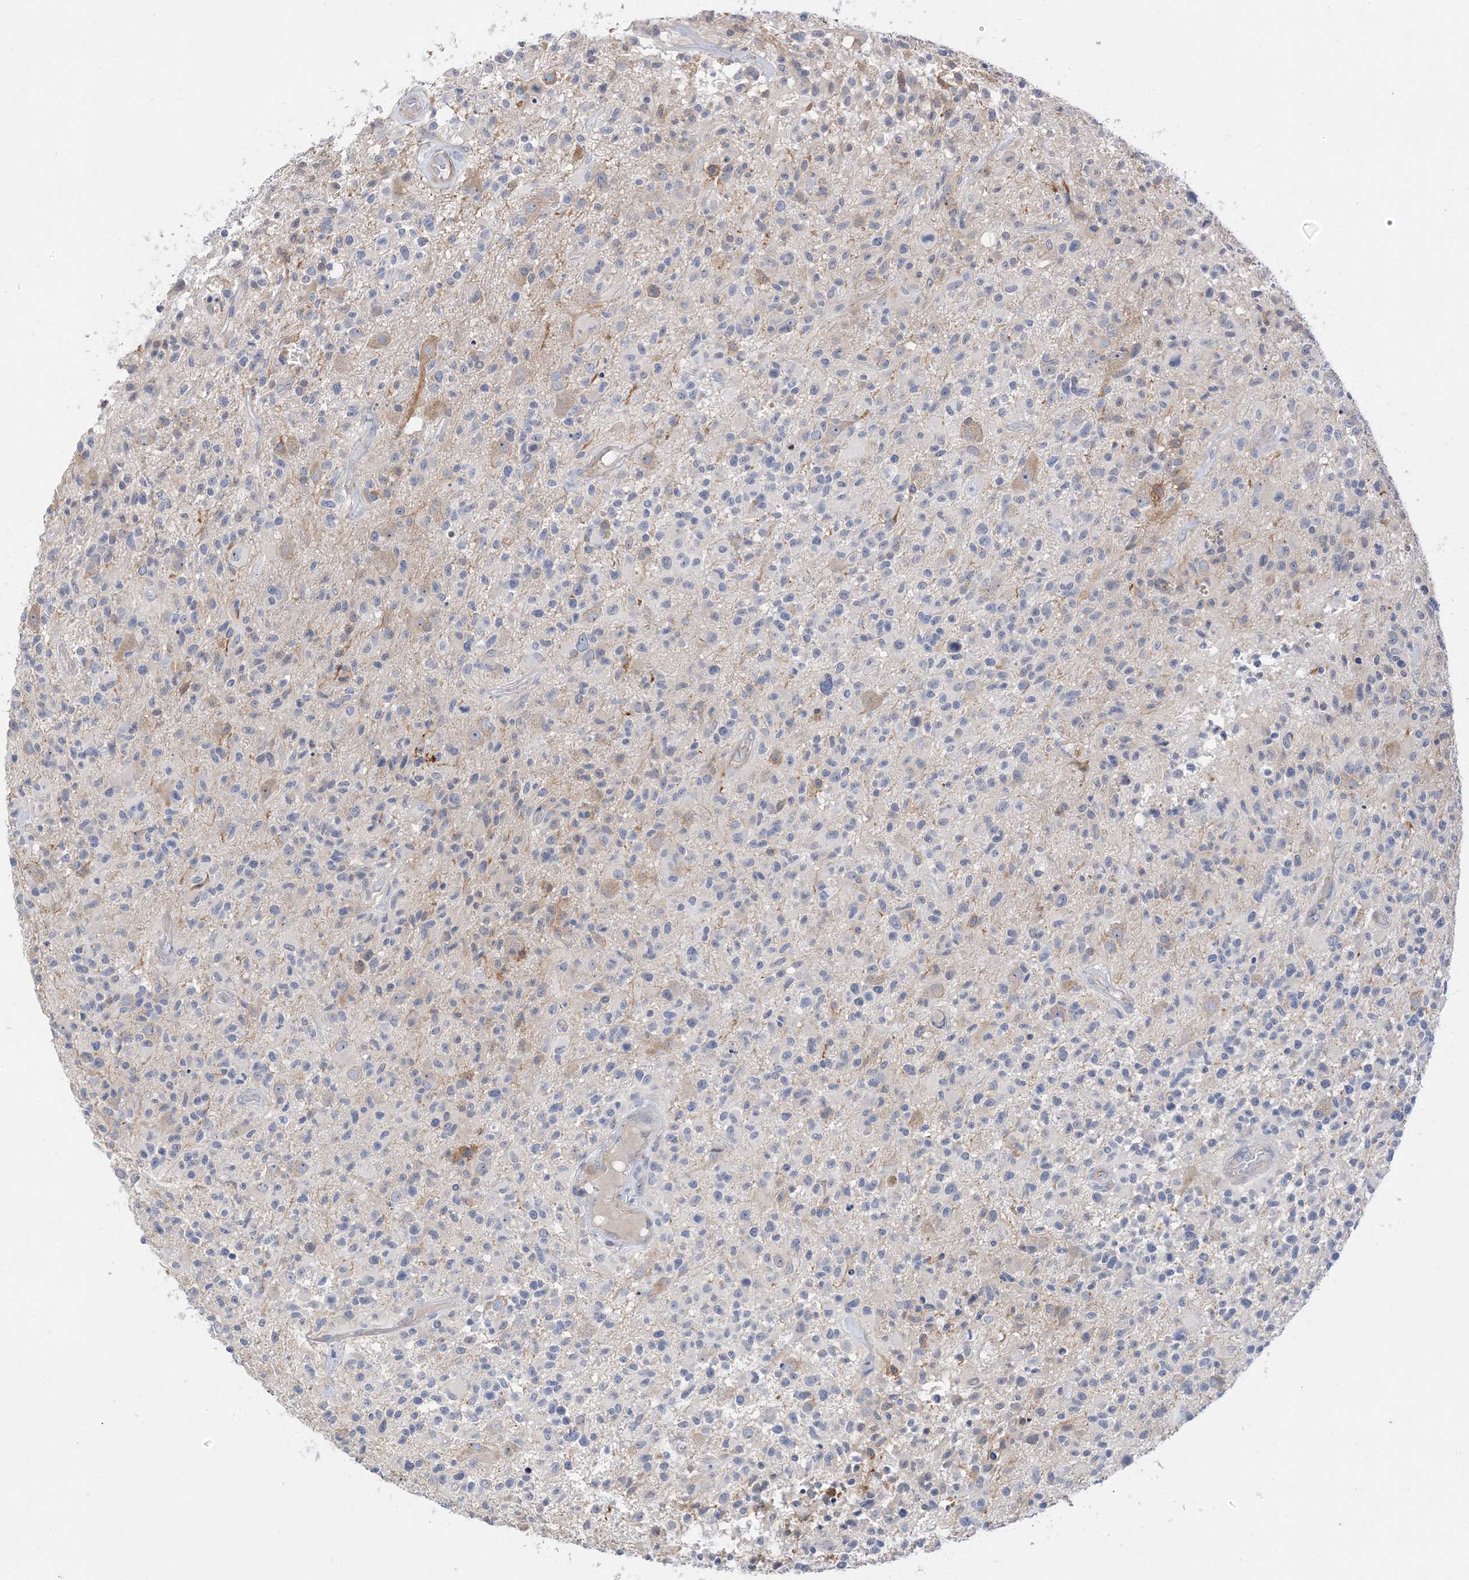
{"staining": {"intensity": "negative", "quantity": "none", "location": "none"}, "tissue": "glioma", "cell_type": "Tumor cells", "image_type": "cancer", "snomed": [{"axis": "morphology", "description": "Glioma, malignant, High grade"}, {"axis": "morphology", "description": "Glioblastoma, NOS"}, {"axis": "topography", "description": "Brain"}], "caption": "Micrograph shows no significant protein staining in tumor cells of glioma. (DAB (3,3'-diaminobenzidine) IHC, high magnification).", "gene": "IL36B", "patient": {"sex": "male", "age": 60}}